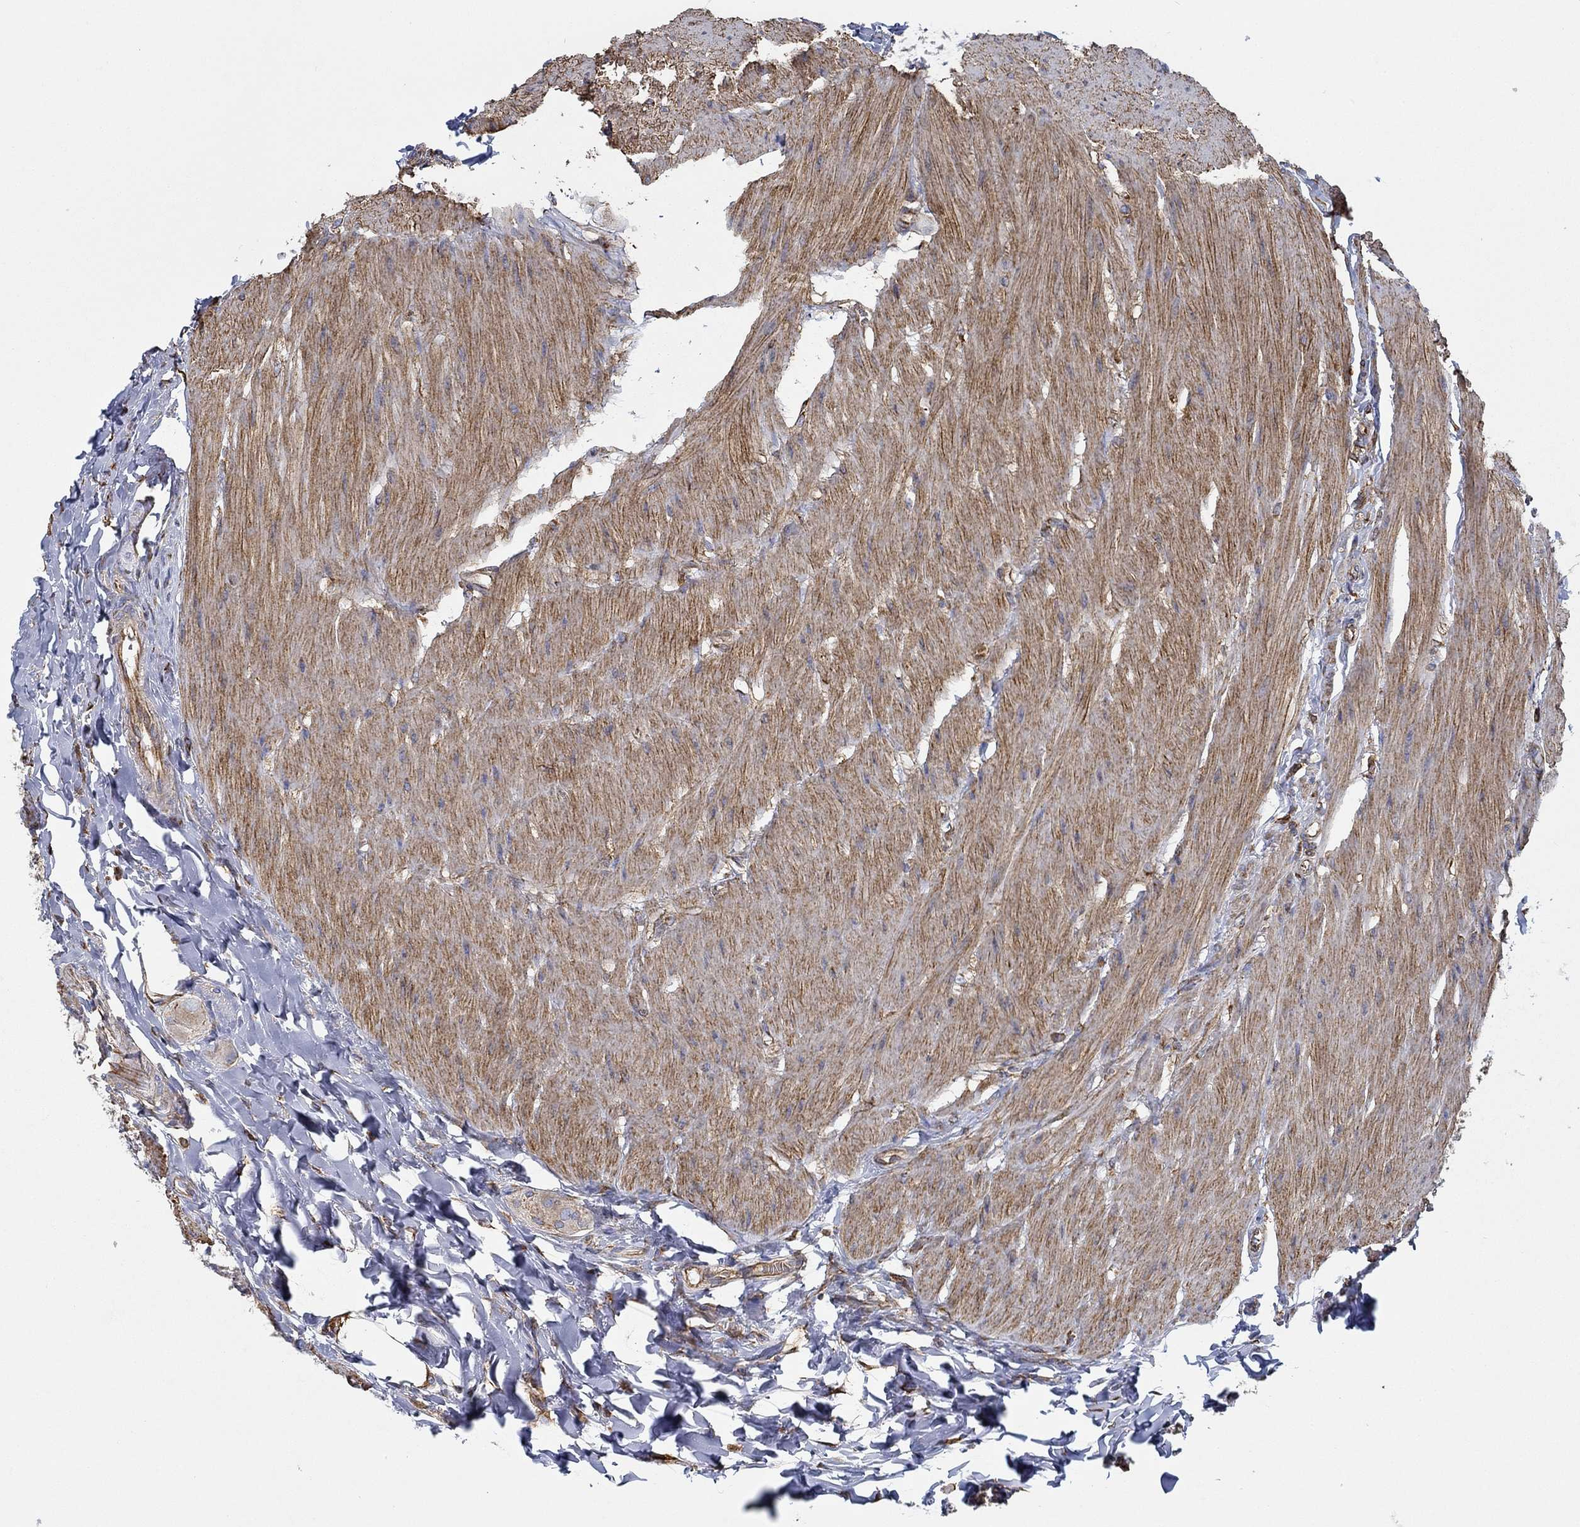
{"staining": {"intensity": "strong", "quantity": ">75%", "location": "cytoplasmic/membranous"}, "tissue": "colon", "cell_type": "Endothelial cells", "image_type": "normal", "snomed": [{"axis": "morphology", "description": "Normal tissue, NOS"}, {"axis": "topography", "description": "Colon"}], "caption": "Immunohistochemical staining of benign colon displays high levels of strong cytoplasmic/membranous positivity in about >75% of endothelial cells.", "gene": "STC2", "patient": {"sex": "female", "age": 65}}